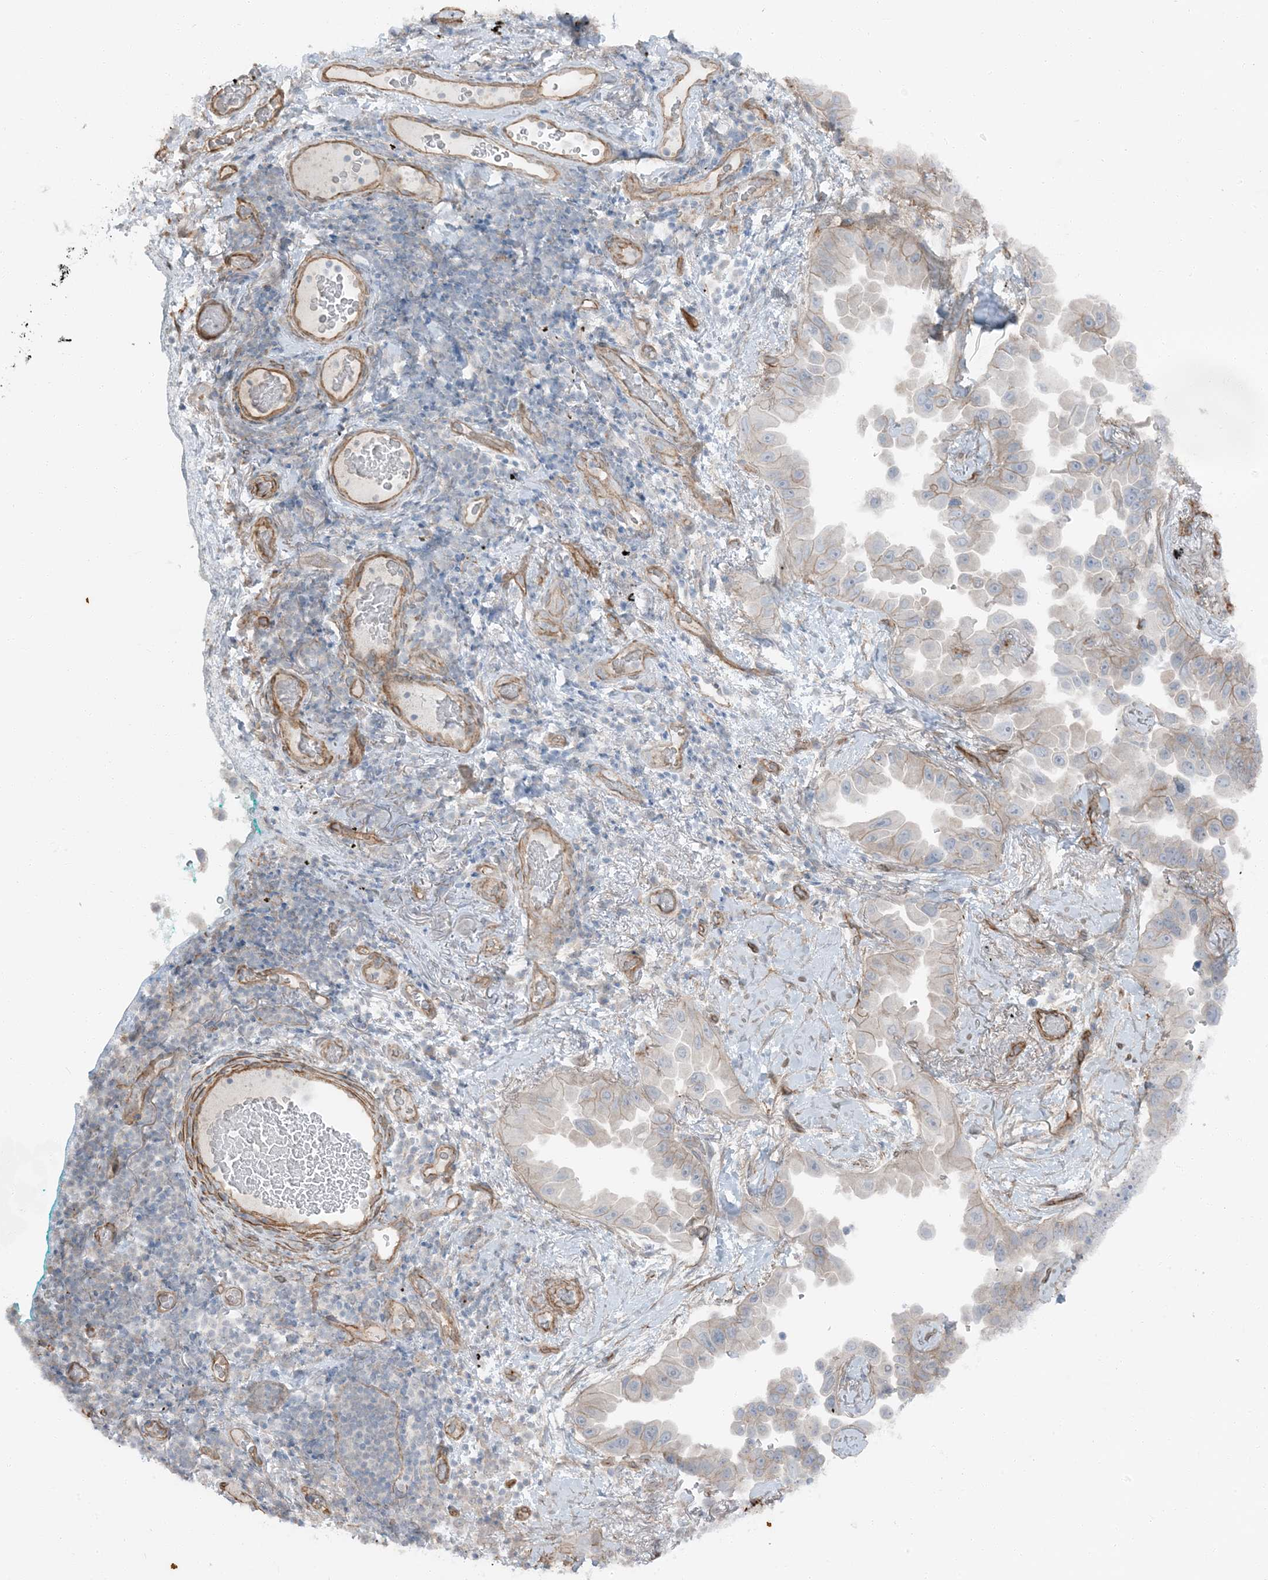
{"staining": {"intensity": "weak", "quantity": "<25%", "location": "cytoplasmic/membranous"}, "tissue": "lung cancer", "cell_type": "Tumor cells", "image_type": "cancer", "snomed": [{"axis": "morphology", "description": "Adenocarcinoma, NOS"}, {"axis": "topography", "description": "Lung"}], "caption": "Micrograph shows no significant protein positivity in tumor cells of lung cancer.", "gene": "ZFP90", "patient": {"sex": "female", "age": 67}}